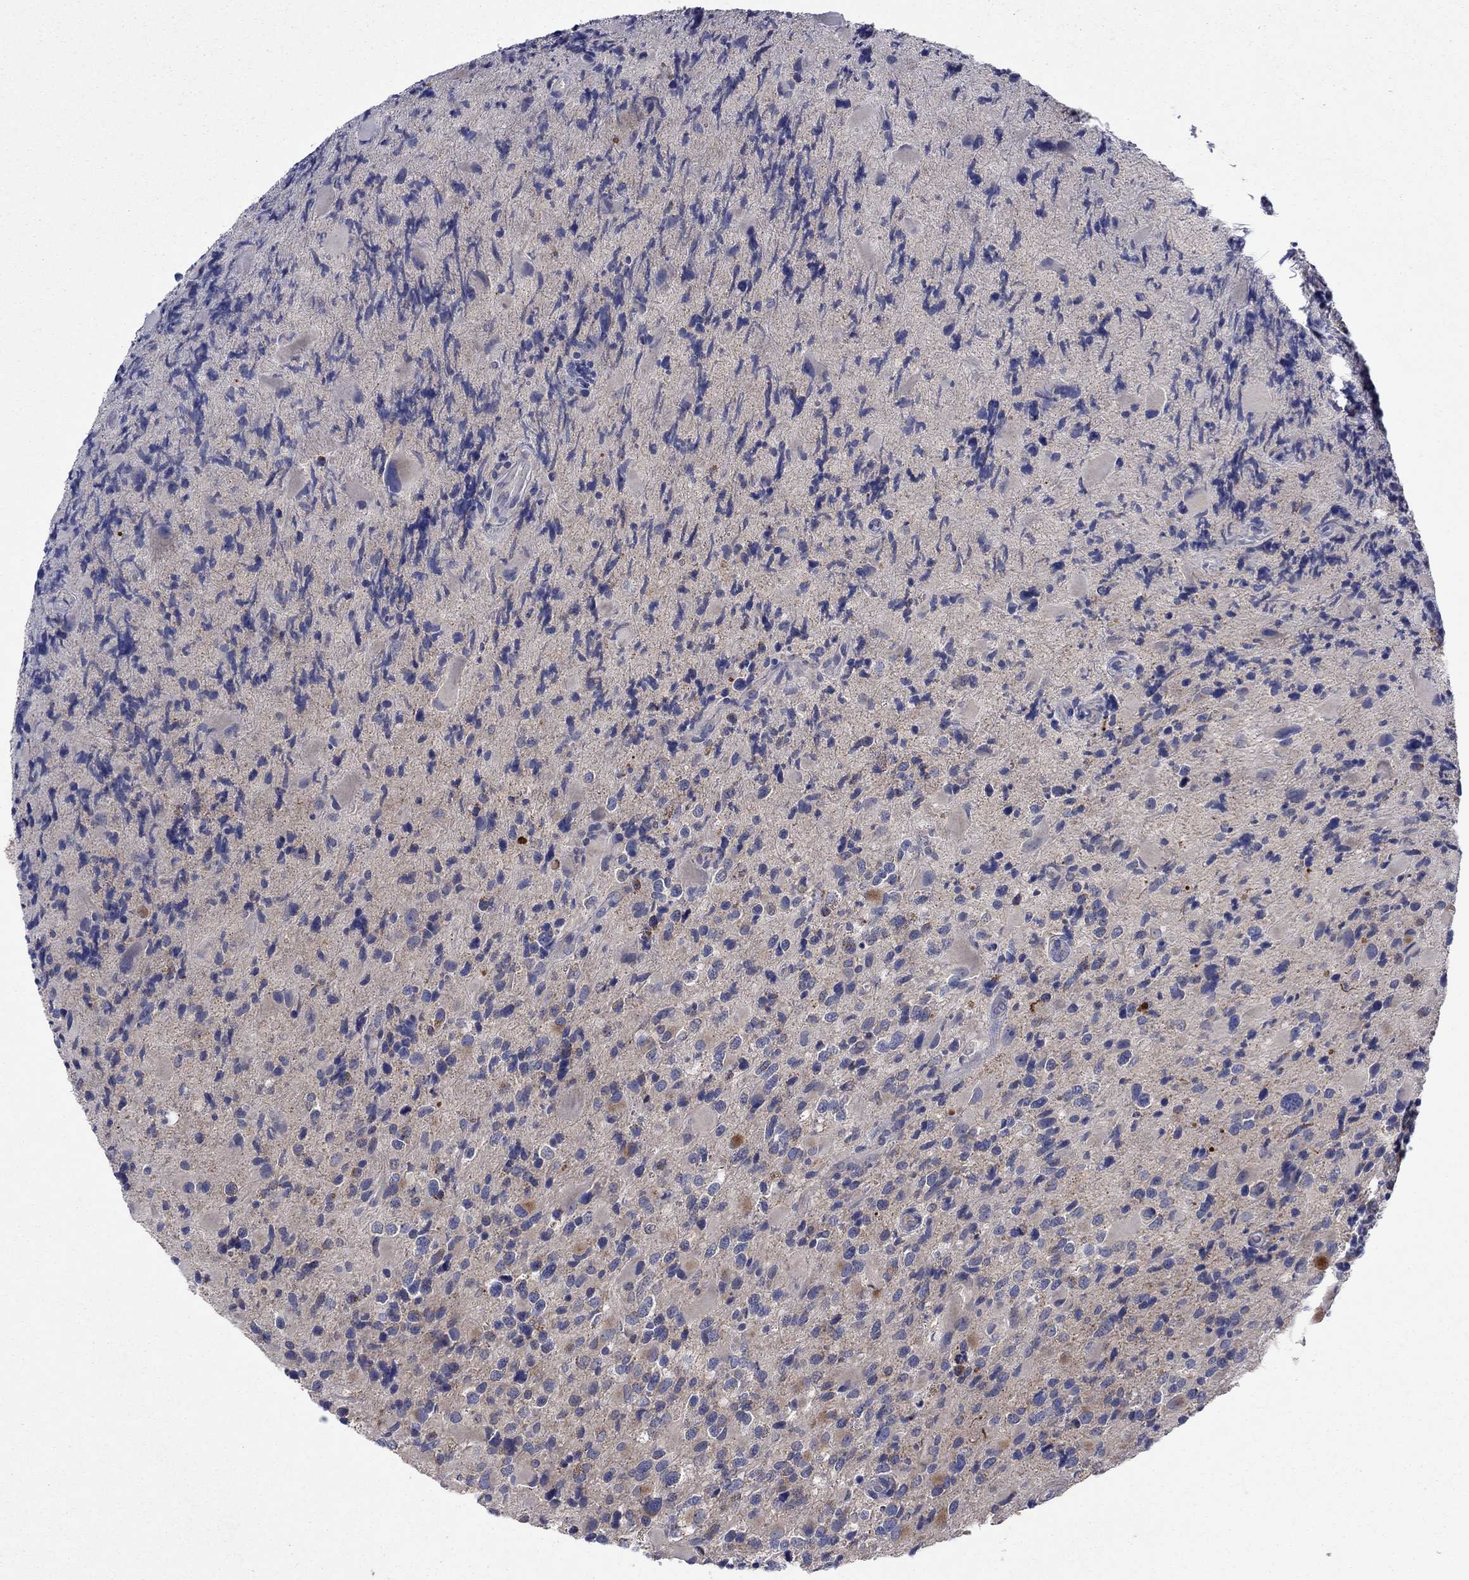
{"staining": {"intensity": "negative", "quantity": "none", "location": "none"}, "tissue": "glioma", "cell_type": "Tumor cells", "image_type": "cancer", "snomed": [{"axis": "morphology", "description": "Glioma, malignant, Low grade"}, {"axis": "topography", "description": "Brain"}], "caption": "Malignant low-grade glioma stained for a protein using immunohistochemistry exhibits no positivity tumor cells.", "gene": "PLCL2", "patient": {"sex": "female", "age": 32}}